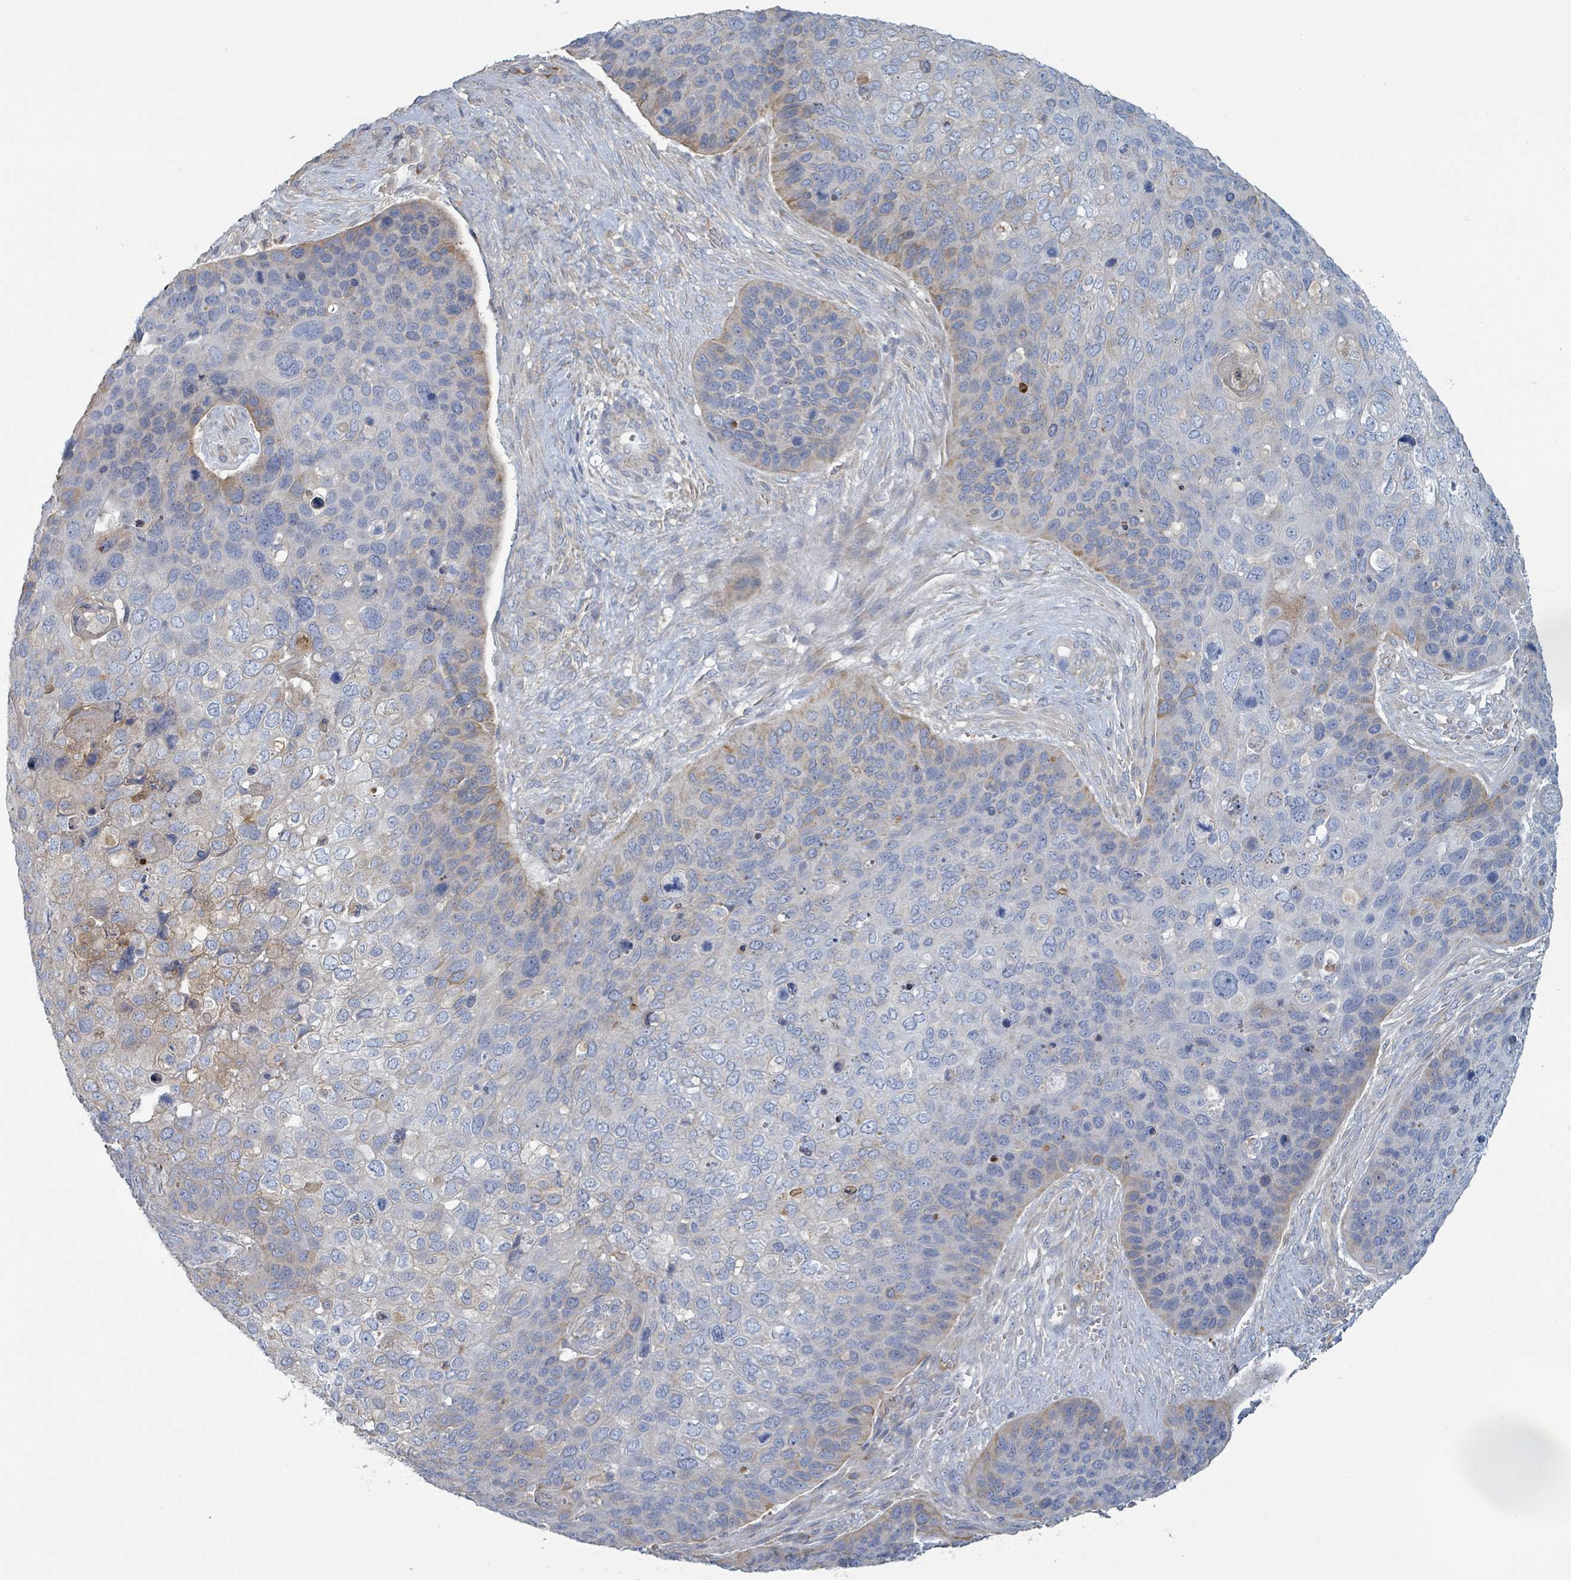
{"staining": {"intensity": "moderate", "quantity": "<25%", "location": "cytoplasmic/membranous"}, "tissue": "skin cancer", "cell_type": "Tumor cells", "image_type": "cancer", "snomed": [{"axis": "morphology", "description": "Basal cell carcinoma"}, {"axis": "topography", "description": "Skin"}], "caption": "DAB (3,3'-diaminobenzidine) immunohistochemical staining of human basal cell carcinoma (skin) reveals moderate cytoplasmic/membranous protein positivity in approximately <25% of tumor cells.", "gene": "COL13A1", "patient": {"sex": "female", "age": 74}}